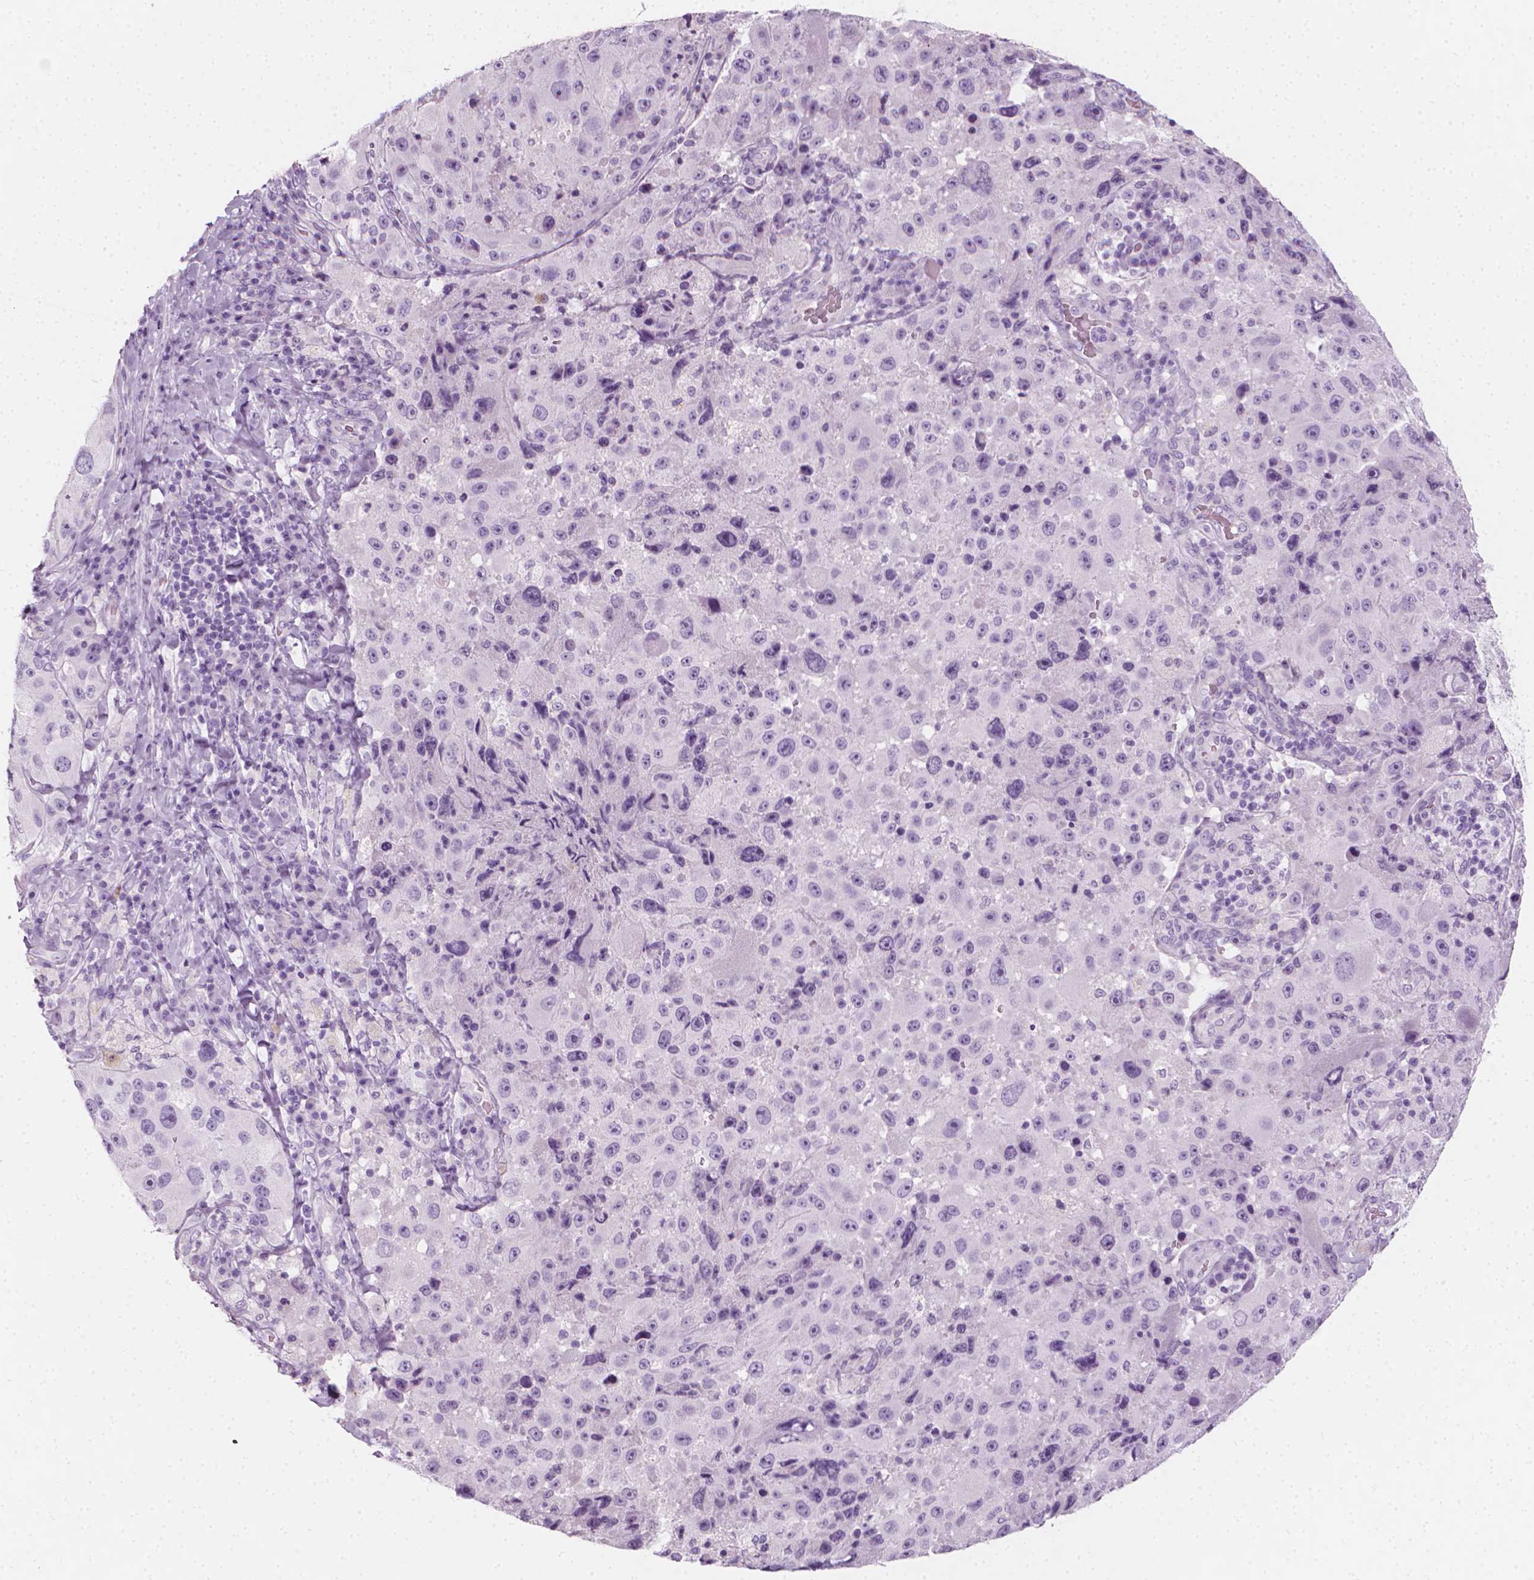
{"staining": {"intensity": "negative", "quantity": "none", "location": "none"}, "tissue": "melanoma", "cell_type": "Tumor cells", "image_type": "cancer", "snomed": [{"axis": "morphology", "description": "Malignant melanoma, Metastatic site"}, {"axis": "topography", "description": "Lymph node"}], "caption": "Micrograph shows no significant protein positivity in tumor cells of malignant melanoma (metastatic site).", "gene": "SCG3", "patient": {"sex": "male", "age": 62}}